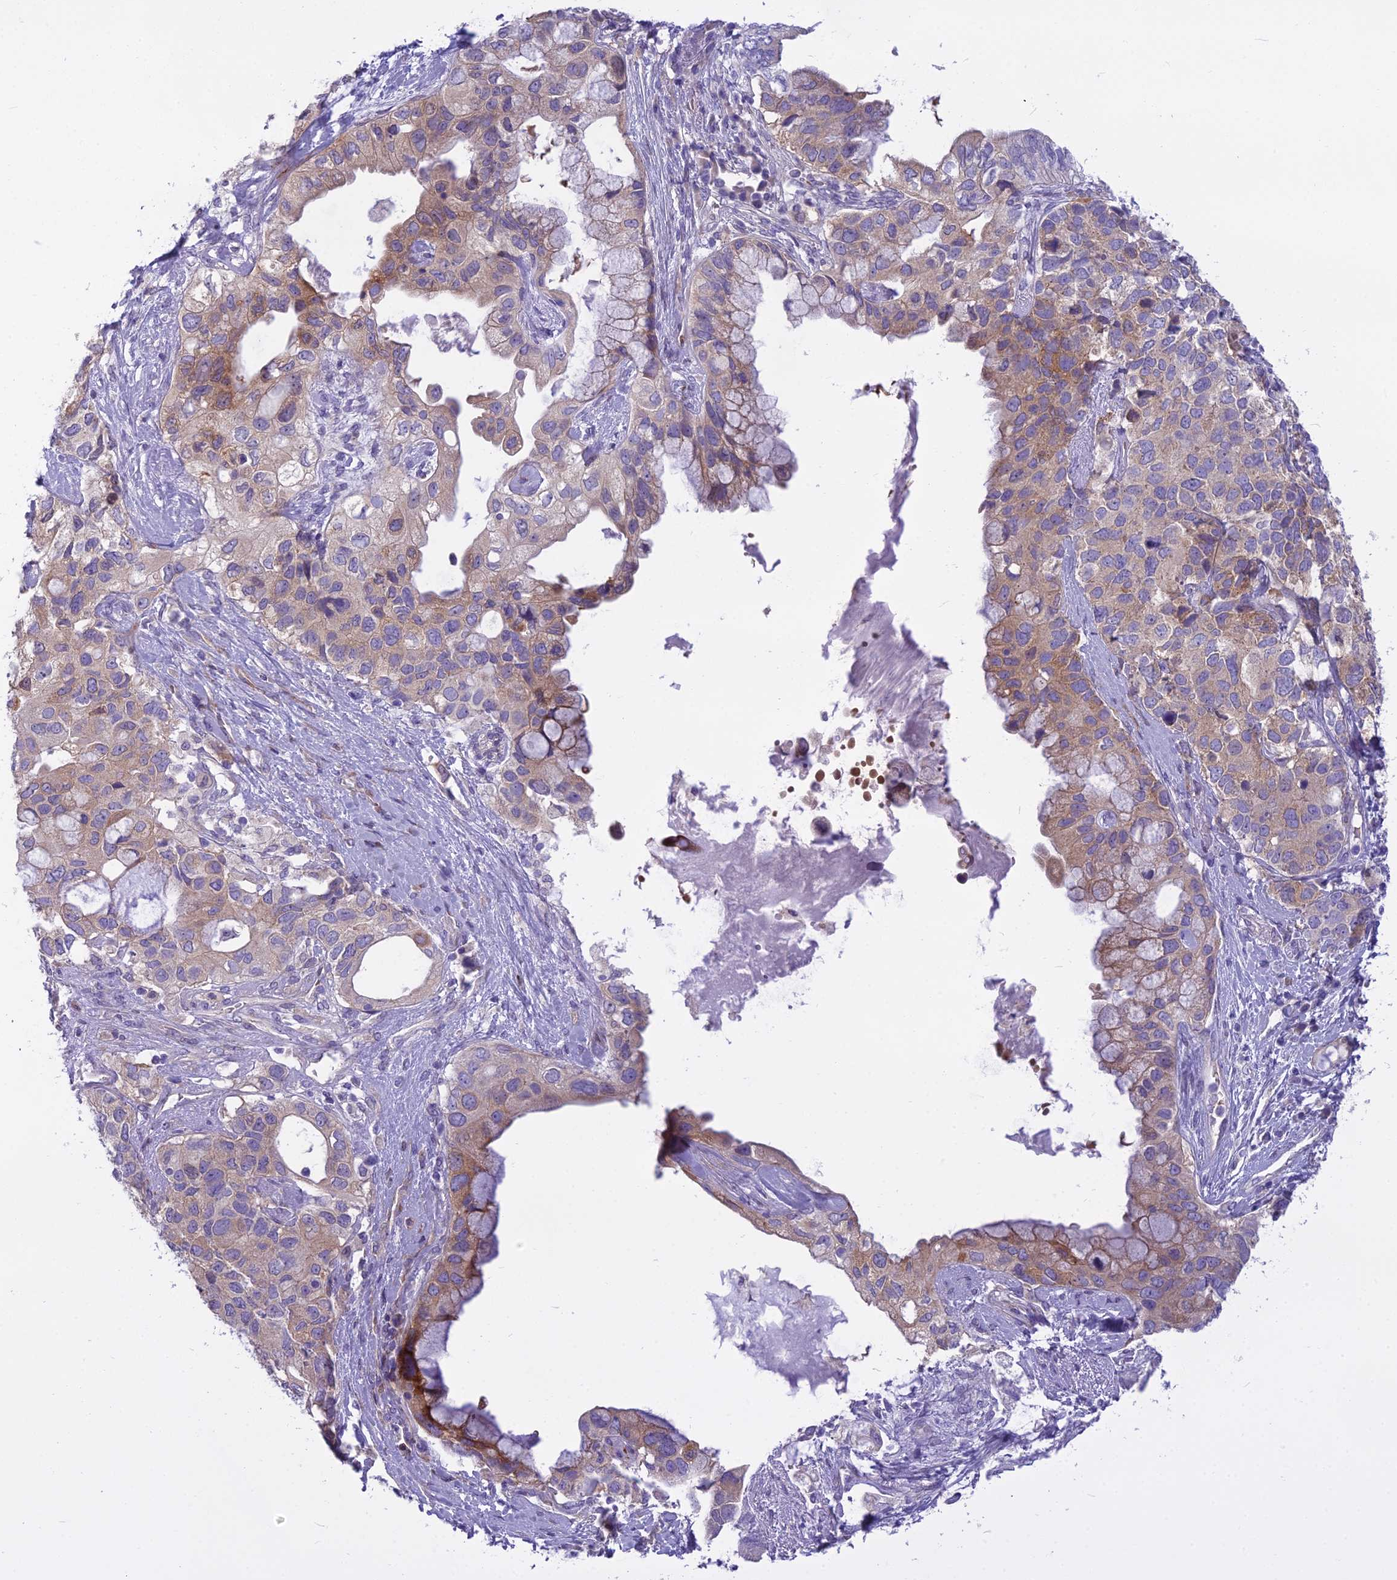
{"staining": {"intensity": "moderate", "quantity": "<25%", "location": "cytoplasmic/membranous"}, "tissue": "pancreatic cancer", "cell_type": "Tumor cells", "image_type": "cancer", "snomed": [{"axis": "morphology", "description": "Adenocarcinoma, NOS"}, {"axis": "topography", "description": "Pancreas"}], "caption": "Protein staining by immunohistochemistry (IHC) displays moderate cytoplasmic/membranous expression in approximately <25% of tumor cells in pancreatic cancer.", "gene": "PCDHB14", "patient": {"sex": "female", "age": 56}}